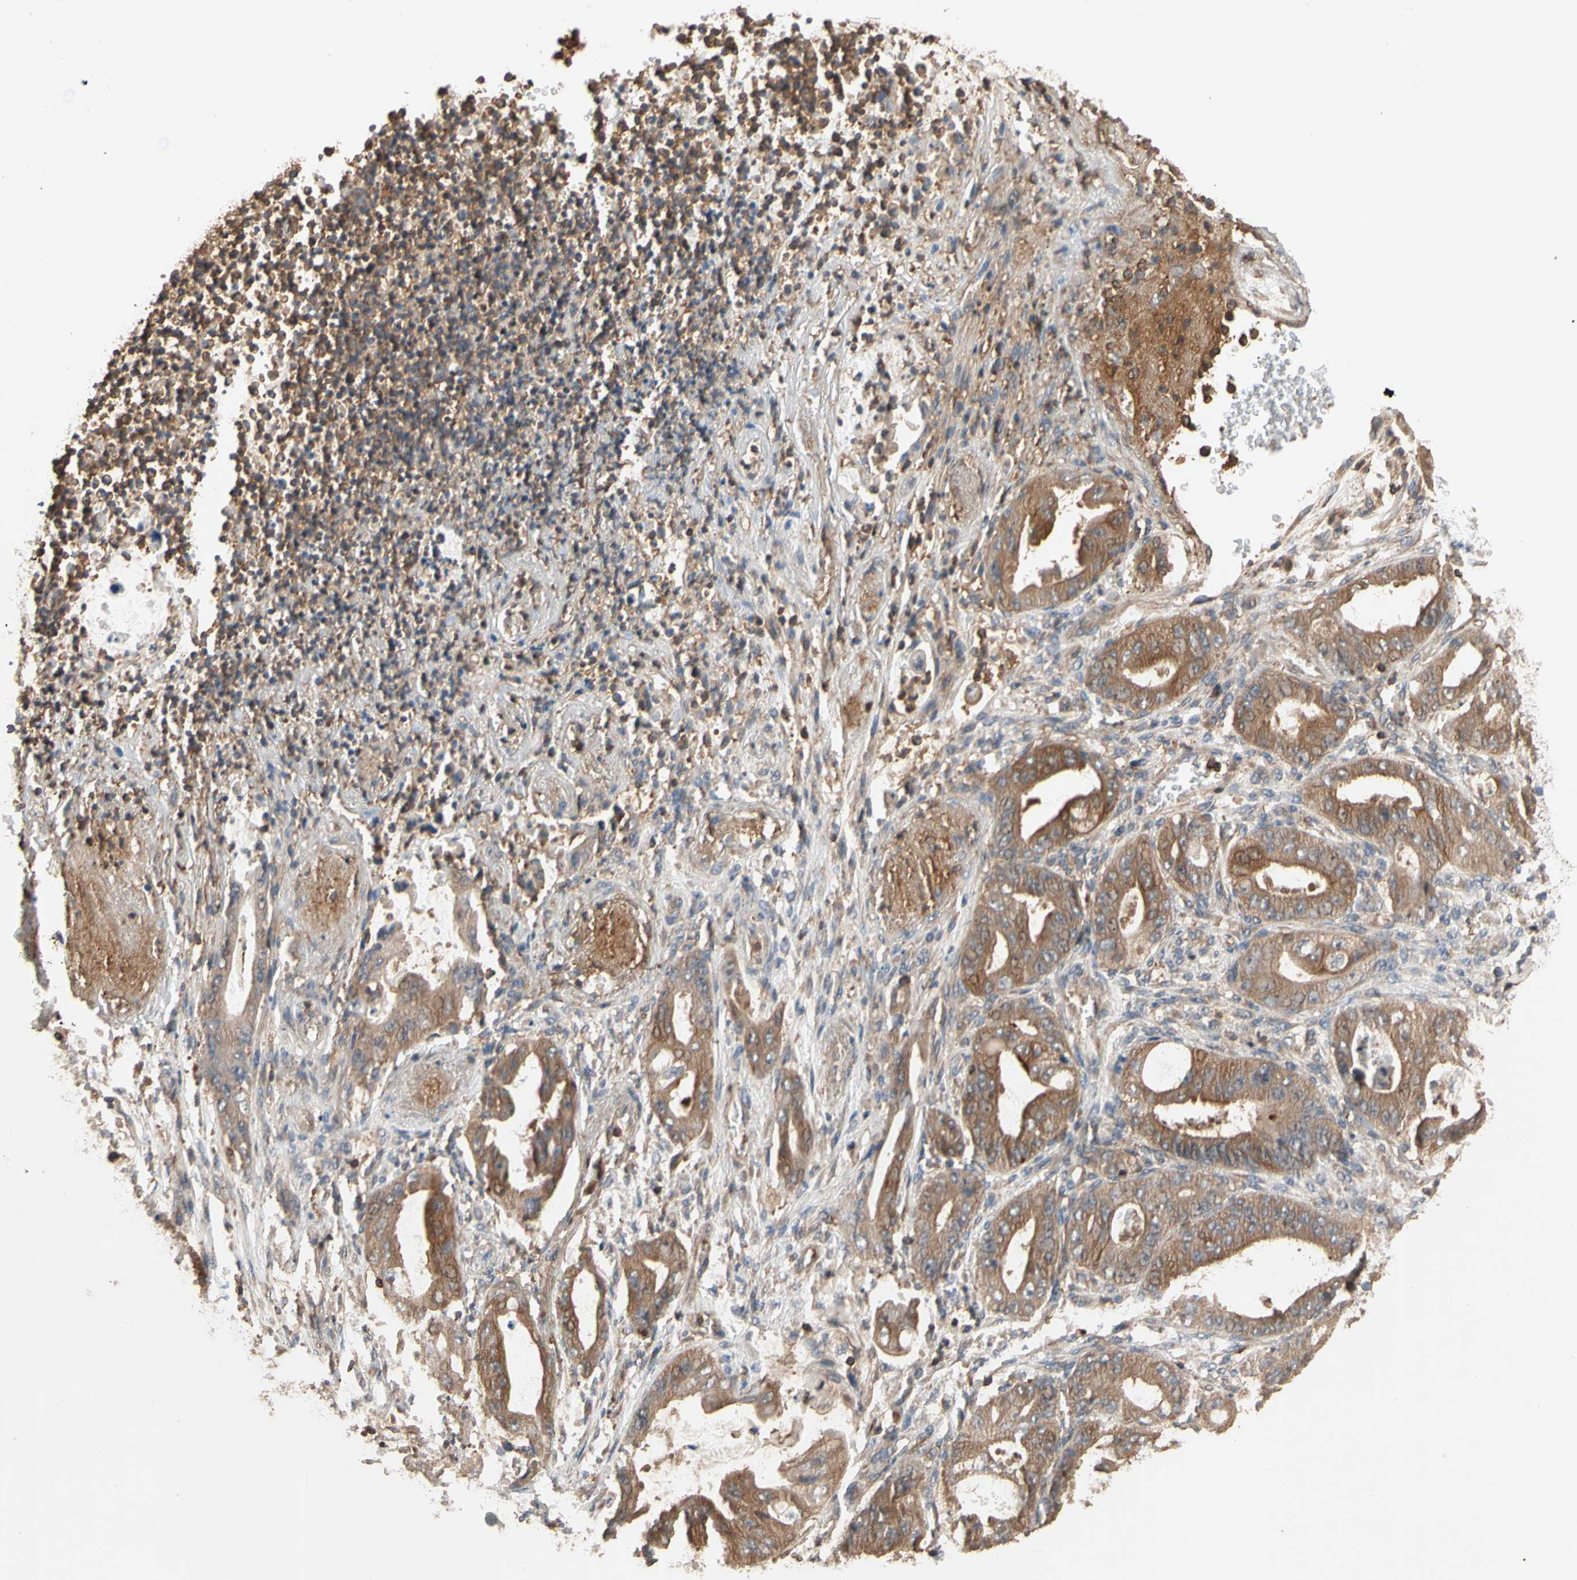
{"staining": {"intensity": "moderate", "quantity": ">75%", "location": "cytoplasmic/membranous"}, "tissue": "stomach cancer", "cell_type": "Tumor cells", "image_type": "cancer", "snomed": [{"axis": "morphology", "description": "Adenocarcinoma, NOS"}, {"axis": "topography", "description": "Stomach"}], "caption": "This is a photomicrograph of IHC staining of stomach cancer (adenocarcinoma), which shows moderate positivity in the cytoplasmic/membranous of tumor cells.", "gene": "MAP3K10", "patient": {"sex": "female", "age": 73}}